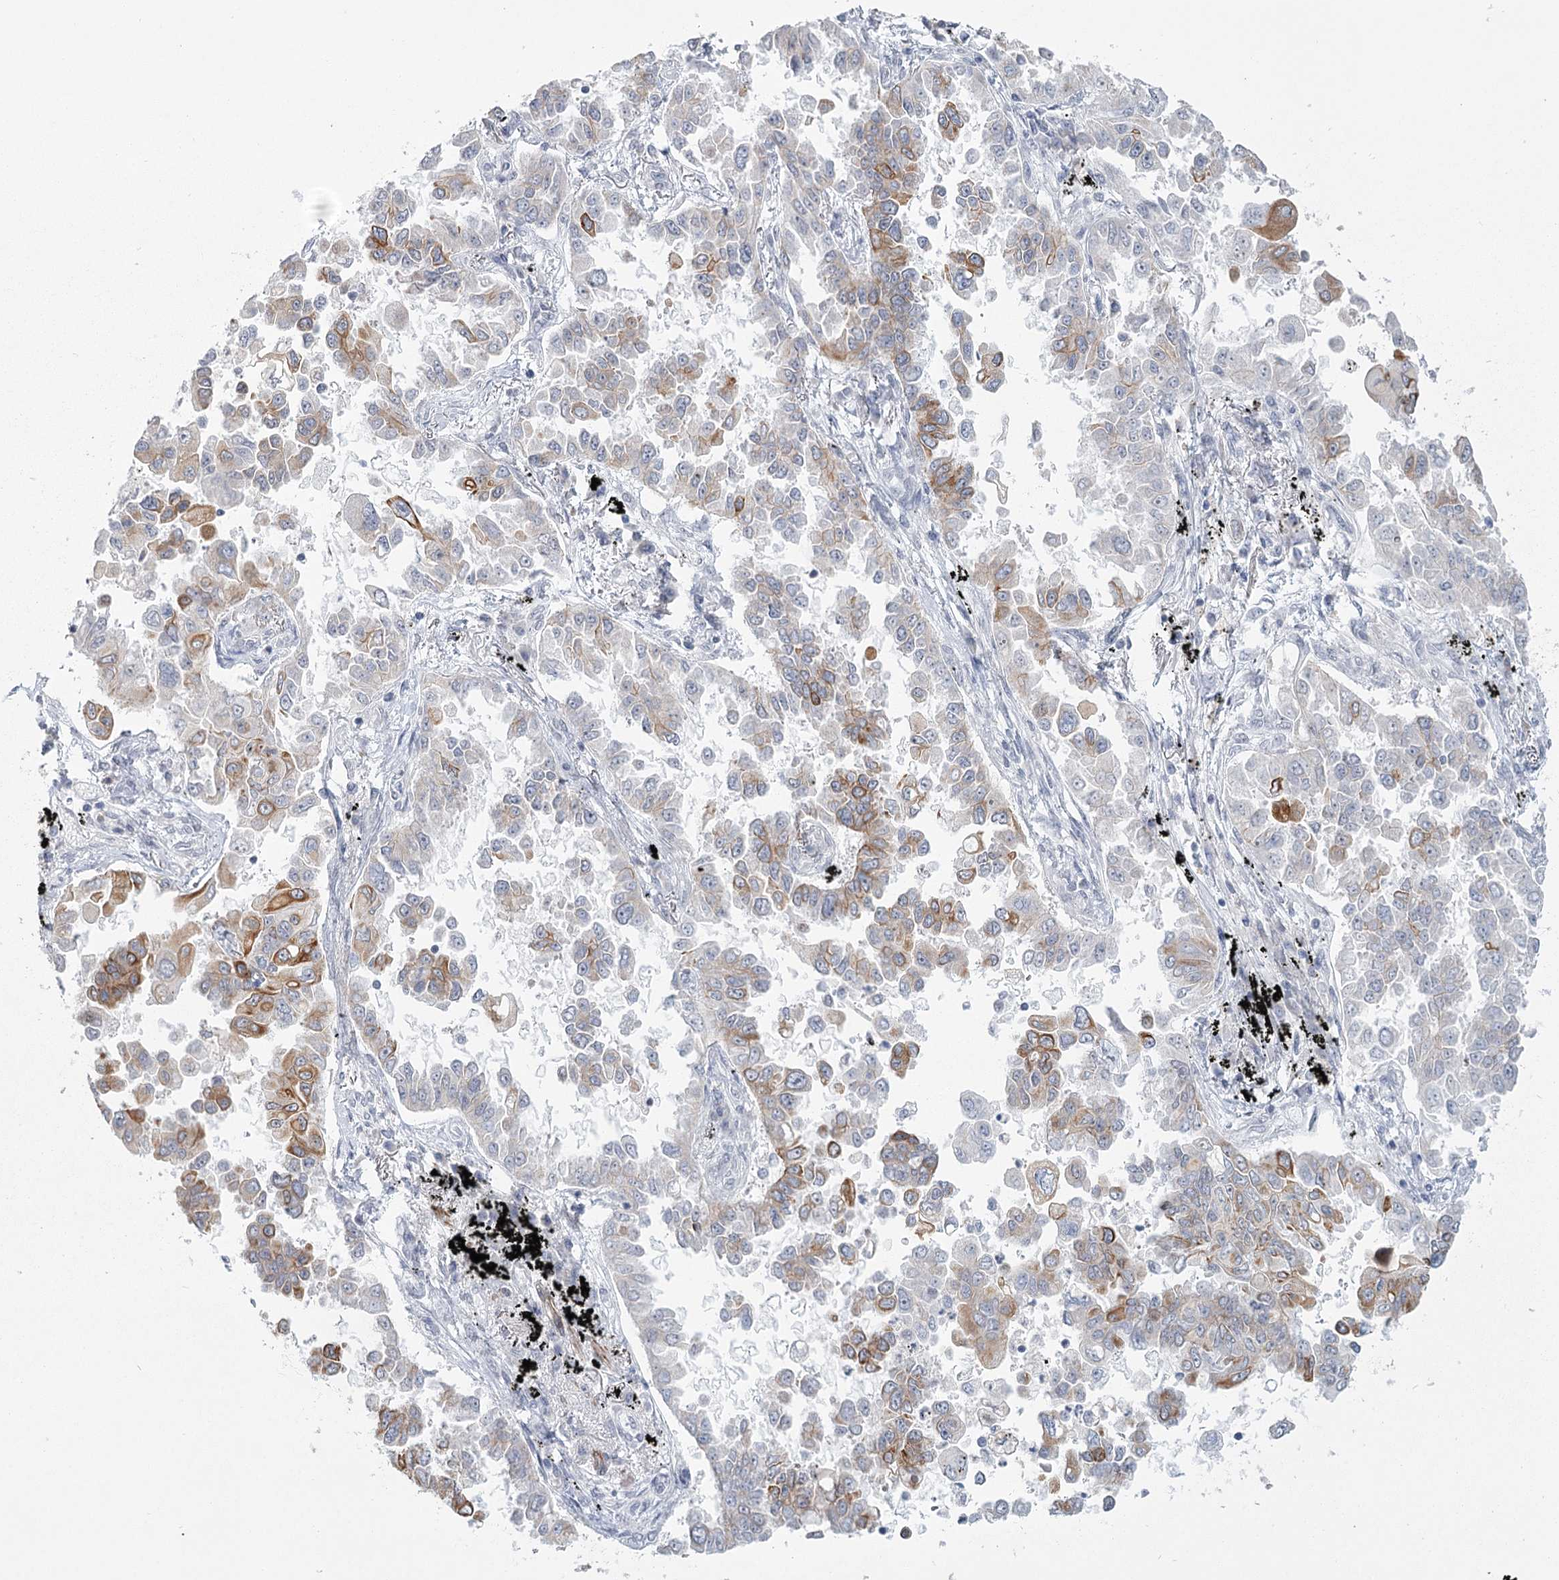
{"staining": {"intensity": "moderate", "quantity": ">75%", "location": "cytoplasmic/membranous"}, "tissue": "lung cancer", "cell_type": "Tumor cells", "image_type": "cancer", "snomed": [{"axis": "morphology", "description": "Adenocarcinoma, NOS"}, {"axis": "topography", "description": "Lung"}], "caption": "This histopathology image exhibits adenocarcinoma (lung) stained with immunohistochemistry (IHC) to label a protein in brown. The cytoplasmic/membranous of tumor cells show moderate positivity for the protein. Nuclei are counter-stained blue.", "gene": "TMEM70", "patient": {"sex": "female", "age": 67}}